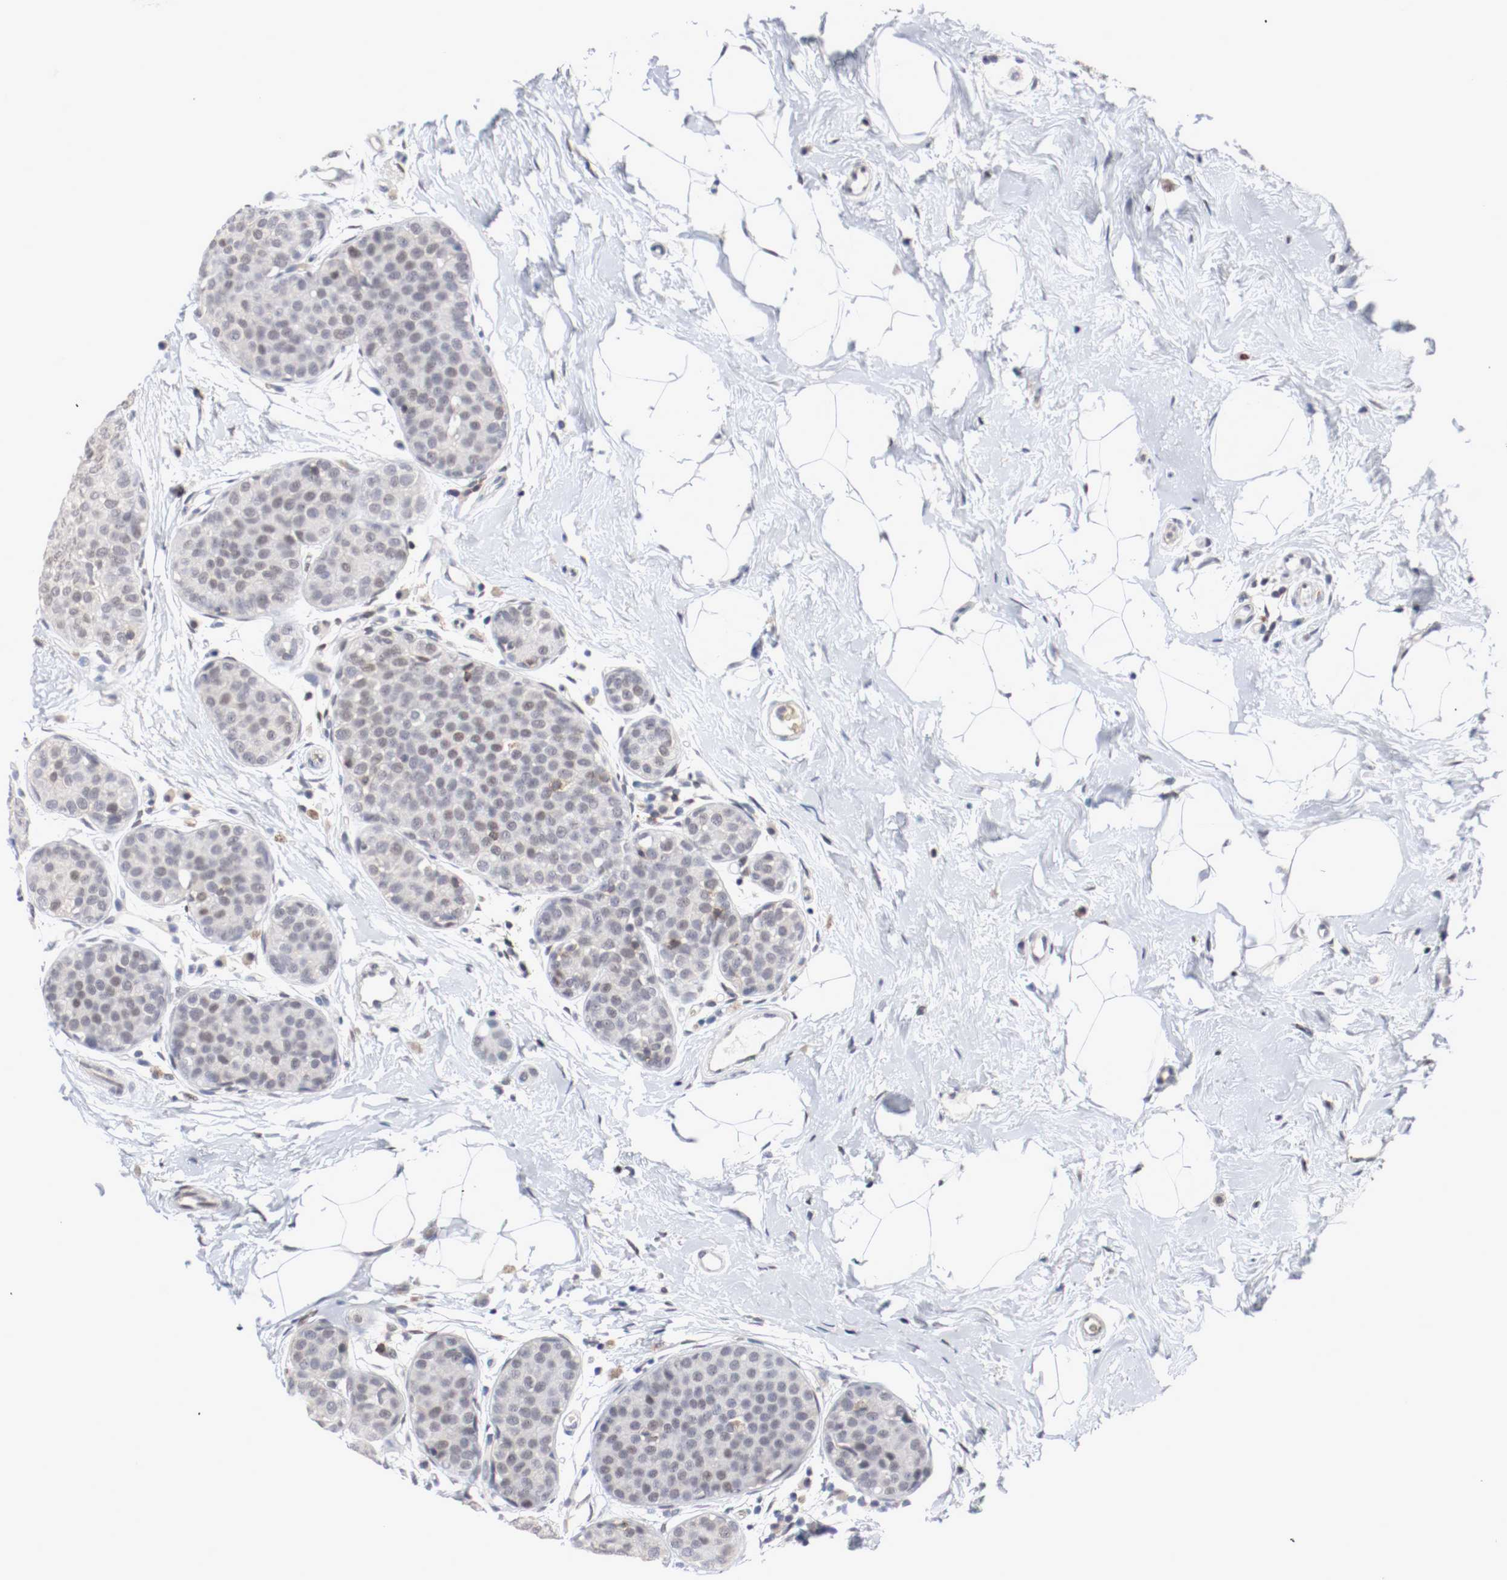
{"staining": {"intensity": "weak", "quantity": "<25%", "location": "nuclear"}, "tissue": "breast cancer", "cell_type": "Tumor cells", "image_type": "cancer", "snomed": [{"axis": "morphology", "description": "Lobular carcinoma, in situ"}, {"axis": "morphology", "description": "Lobular carcinoma"}, {"axis": "topography", "description": "Breast"}], "caption": "Immunohistochemical staining of human breast lobular carcinoma displays no significant expression in tumor cells.", "gene": "JUND", "patient": {"sex": "female", "age": 41}}